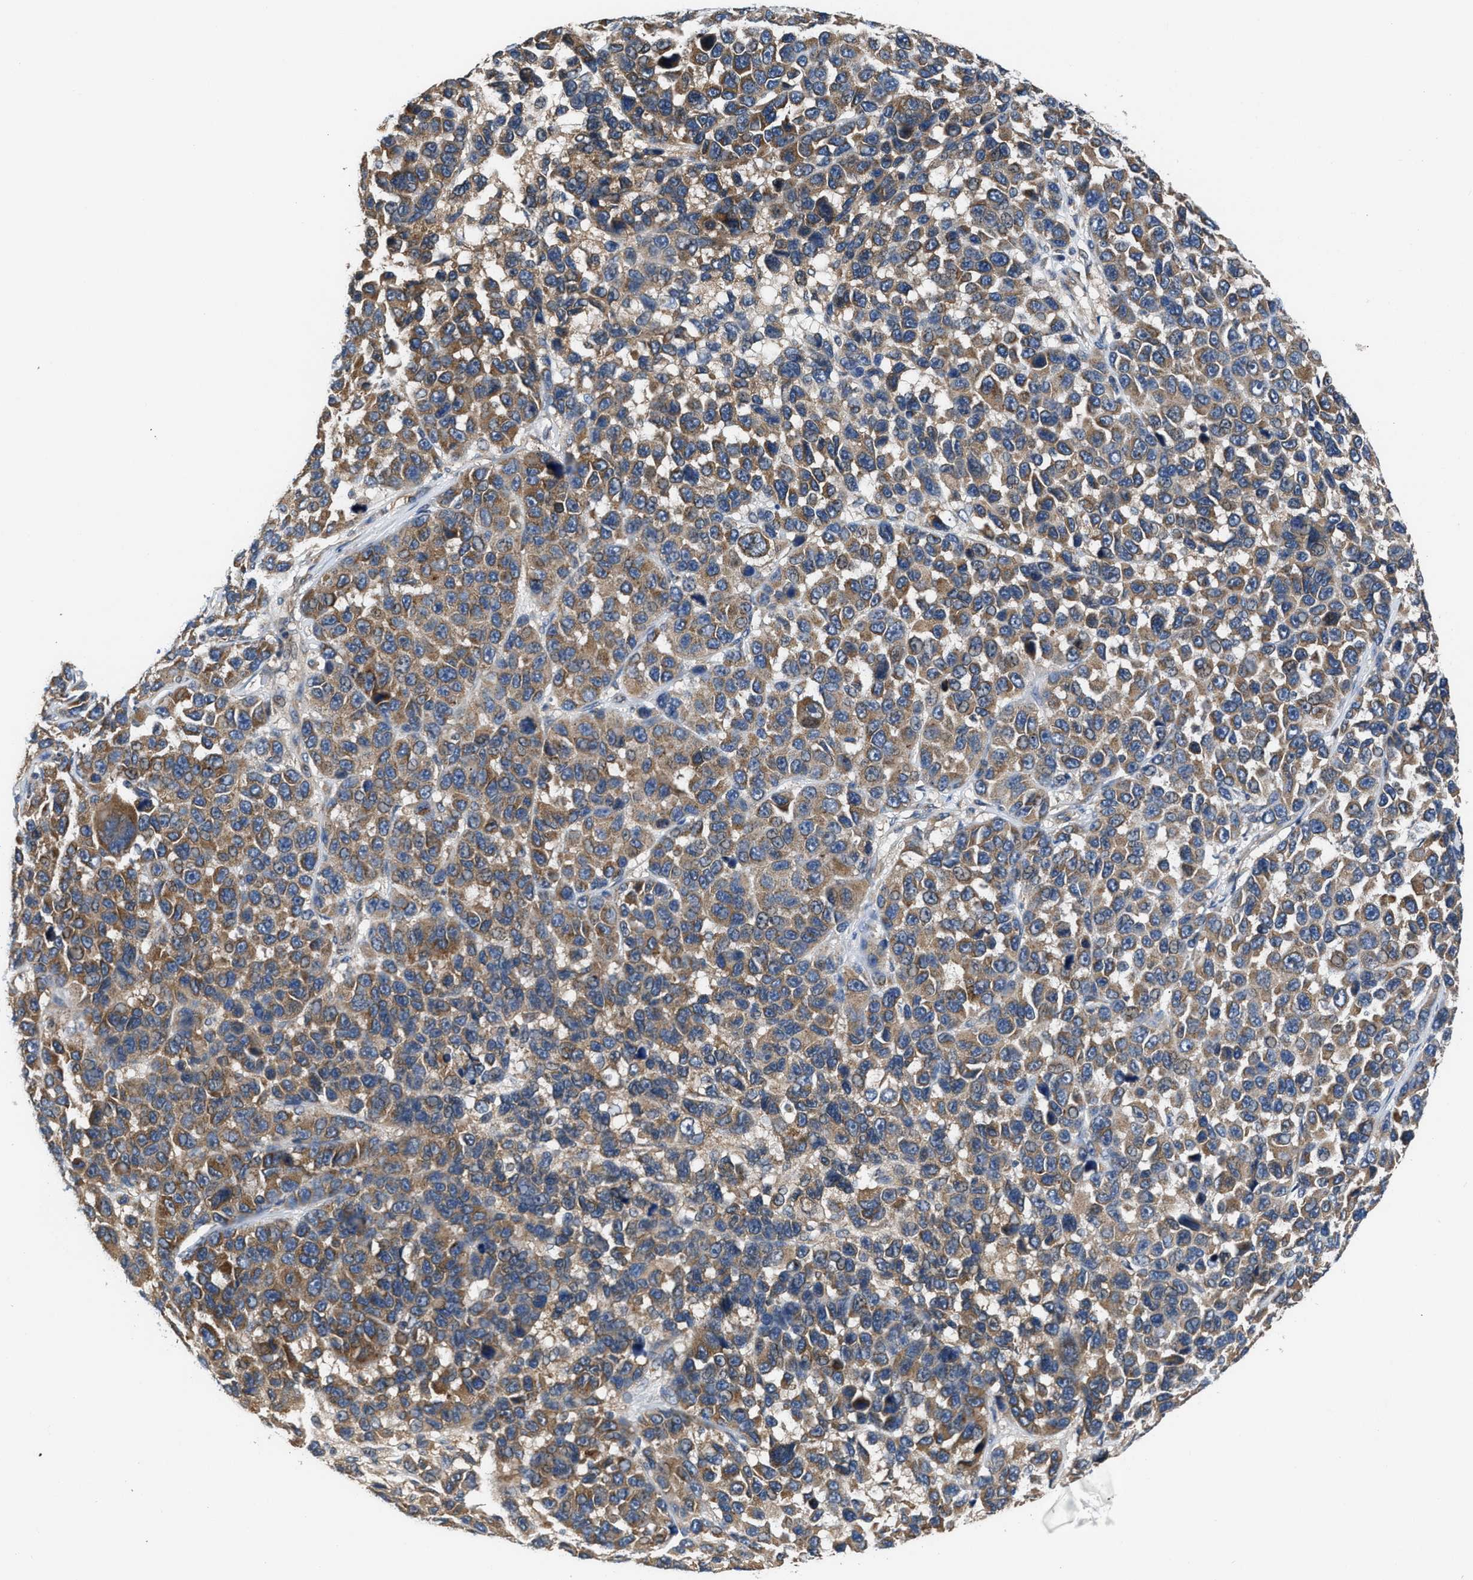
{"staining": {"intensity": "moderate", "quantity": ">75%", "location": "cytoplasmic/membranous"}, "tissue": "melanoma", "cell_type": "Tumor cells", "image_type": "cancer", "snomed": [{"axis": "morphology", "description": "Malignant melanoma, NOS"}, {"axis": "topography", "description": "Skin"}], "caption": "Malignant melanoma tissue reveals moderate cytoplasmic/membranous positivity in about >75% of tumor cells The staining is performed using DAB (3,3'-diaminobenzidine) brown chromogen to label protein expression. The nuclei are counter-stained blue using hematoxylin.", "gene": "CEP128", "patient": {"sex": "male", "age": 53}}